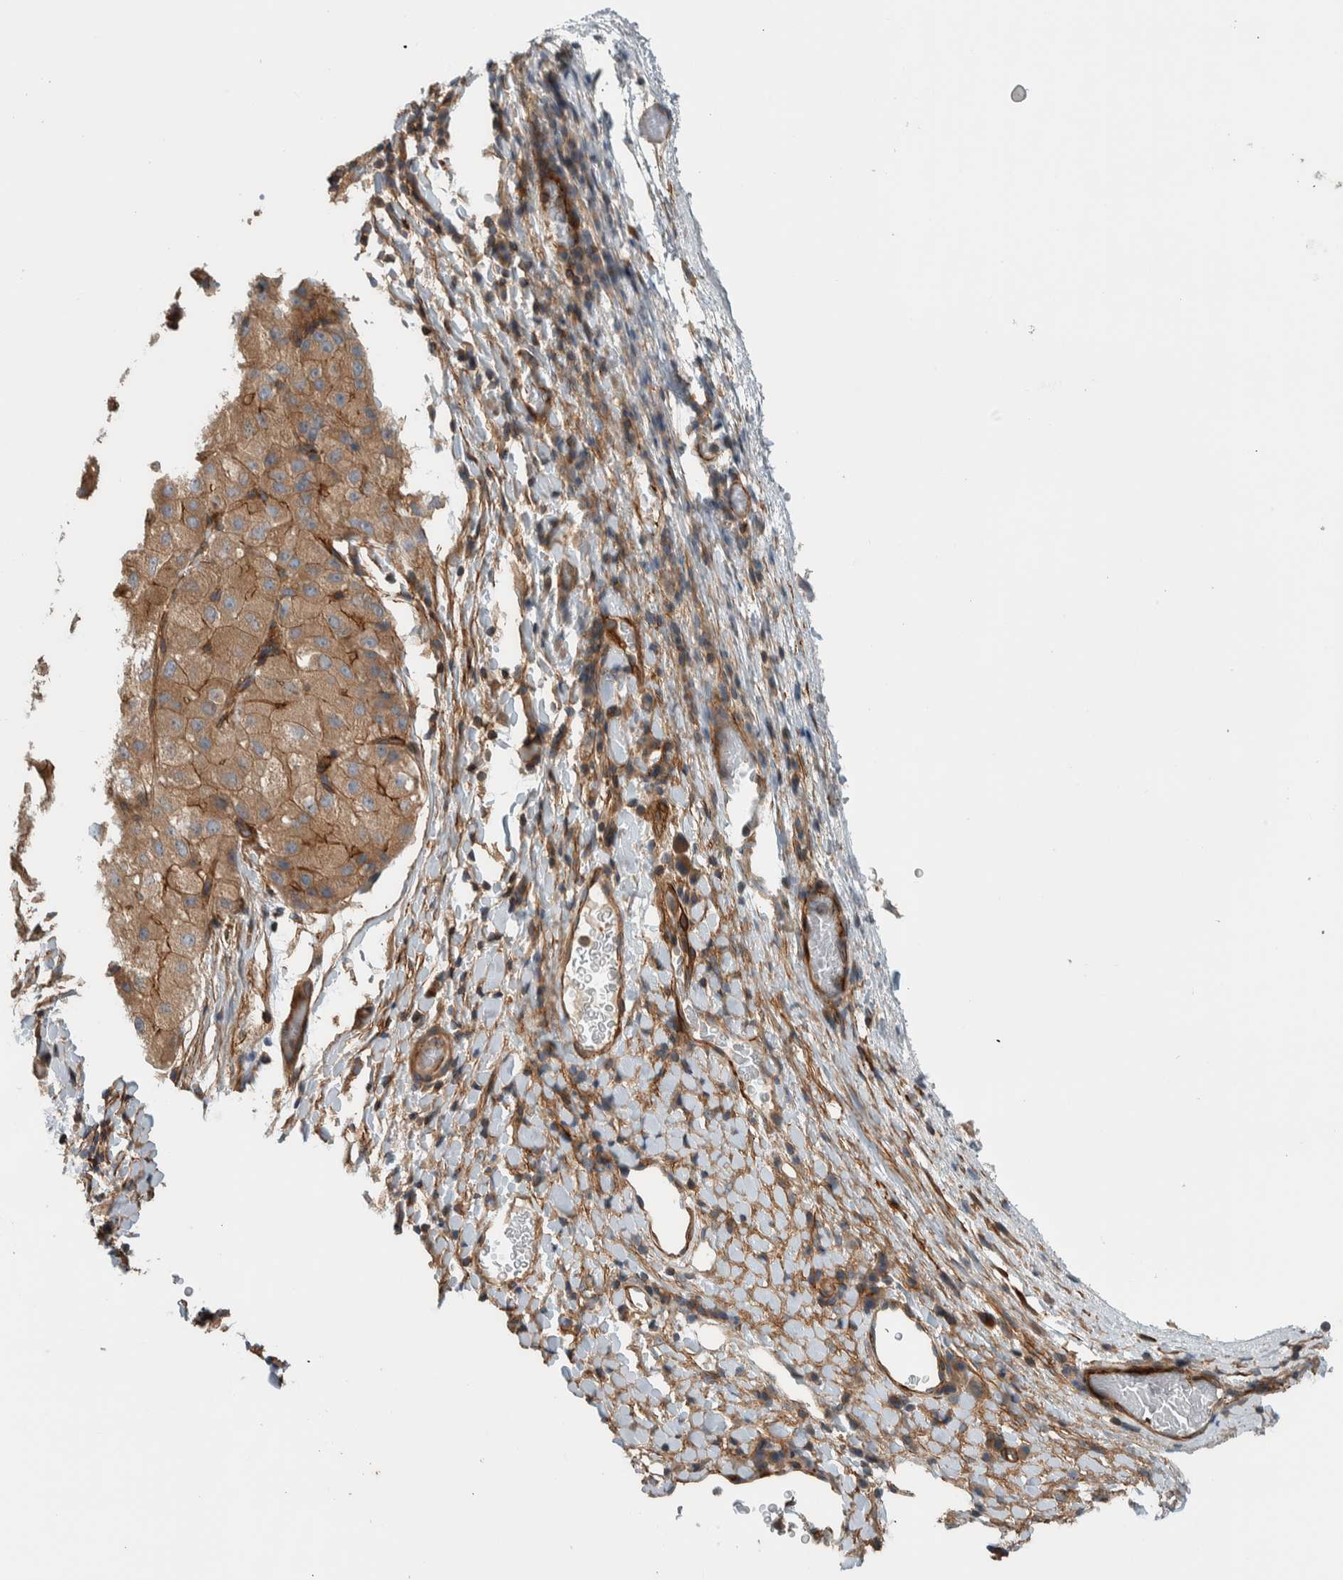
{"staining": {"intensity": "moderate", "quantity": ">75%", "location": "cytoplasmic/membranous"}, "tissue": "liver cancer", "cell_type": "Tumor cells", "image_type": "cancer", "snomed": [{"axis": "morphology", "description": "Carcinoma, Hepatocellular, NOS"}, {"axis": "topography", "description": "Liver"}], "caption": "This image exhibits immunohistochemistry staining of human liver cancer, with medium moderate cytoplasmic/membranous expression in approximately >75% of tumor cells.", "gene": "MPRIP", "patient": {"sex": "male", "age": 80}}